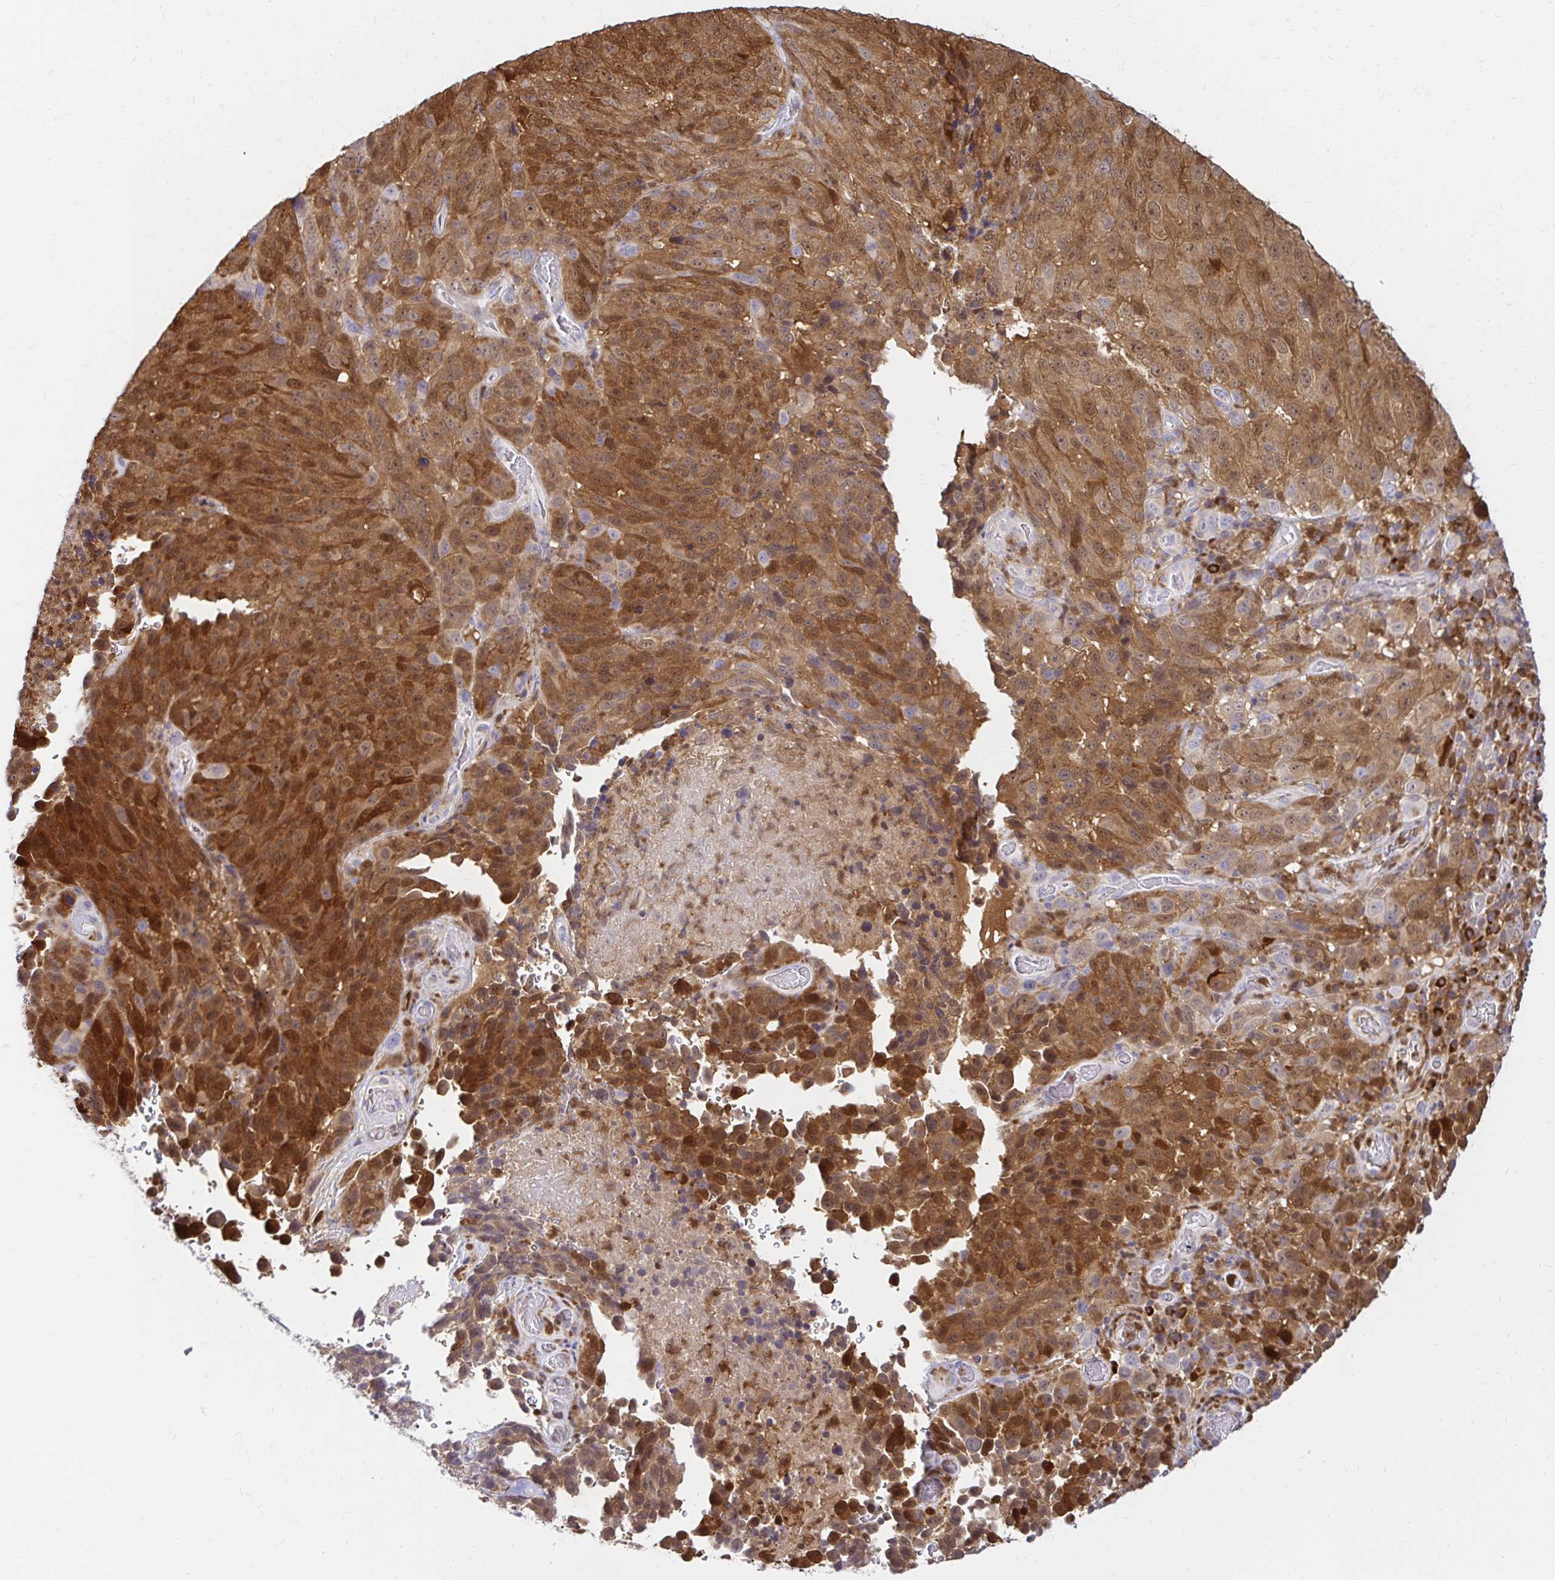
{"staining": {"intensity": "moderate", "quantity": ">75%", "location": "cytoplasmic/membranous"}, "tissue": "melanoma", "cell_type": "Tumor cells", "image_type": "cancer", "snomed": [{"axis": "morphology", "description": "Malignant melanoma, NOS"}, {"axis": "topography", "description": "Skin"}], "caption": "Moderate cytoplasmic/membranous staining for a protein is appreciated in approximately >75% of tumor cells of malignant melanoma using immunohistochemistry (IHC).", "gene": "PYCARD", "patient": {"sex": "male", "age": 85}}